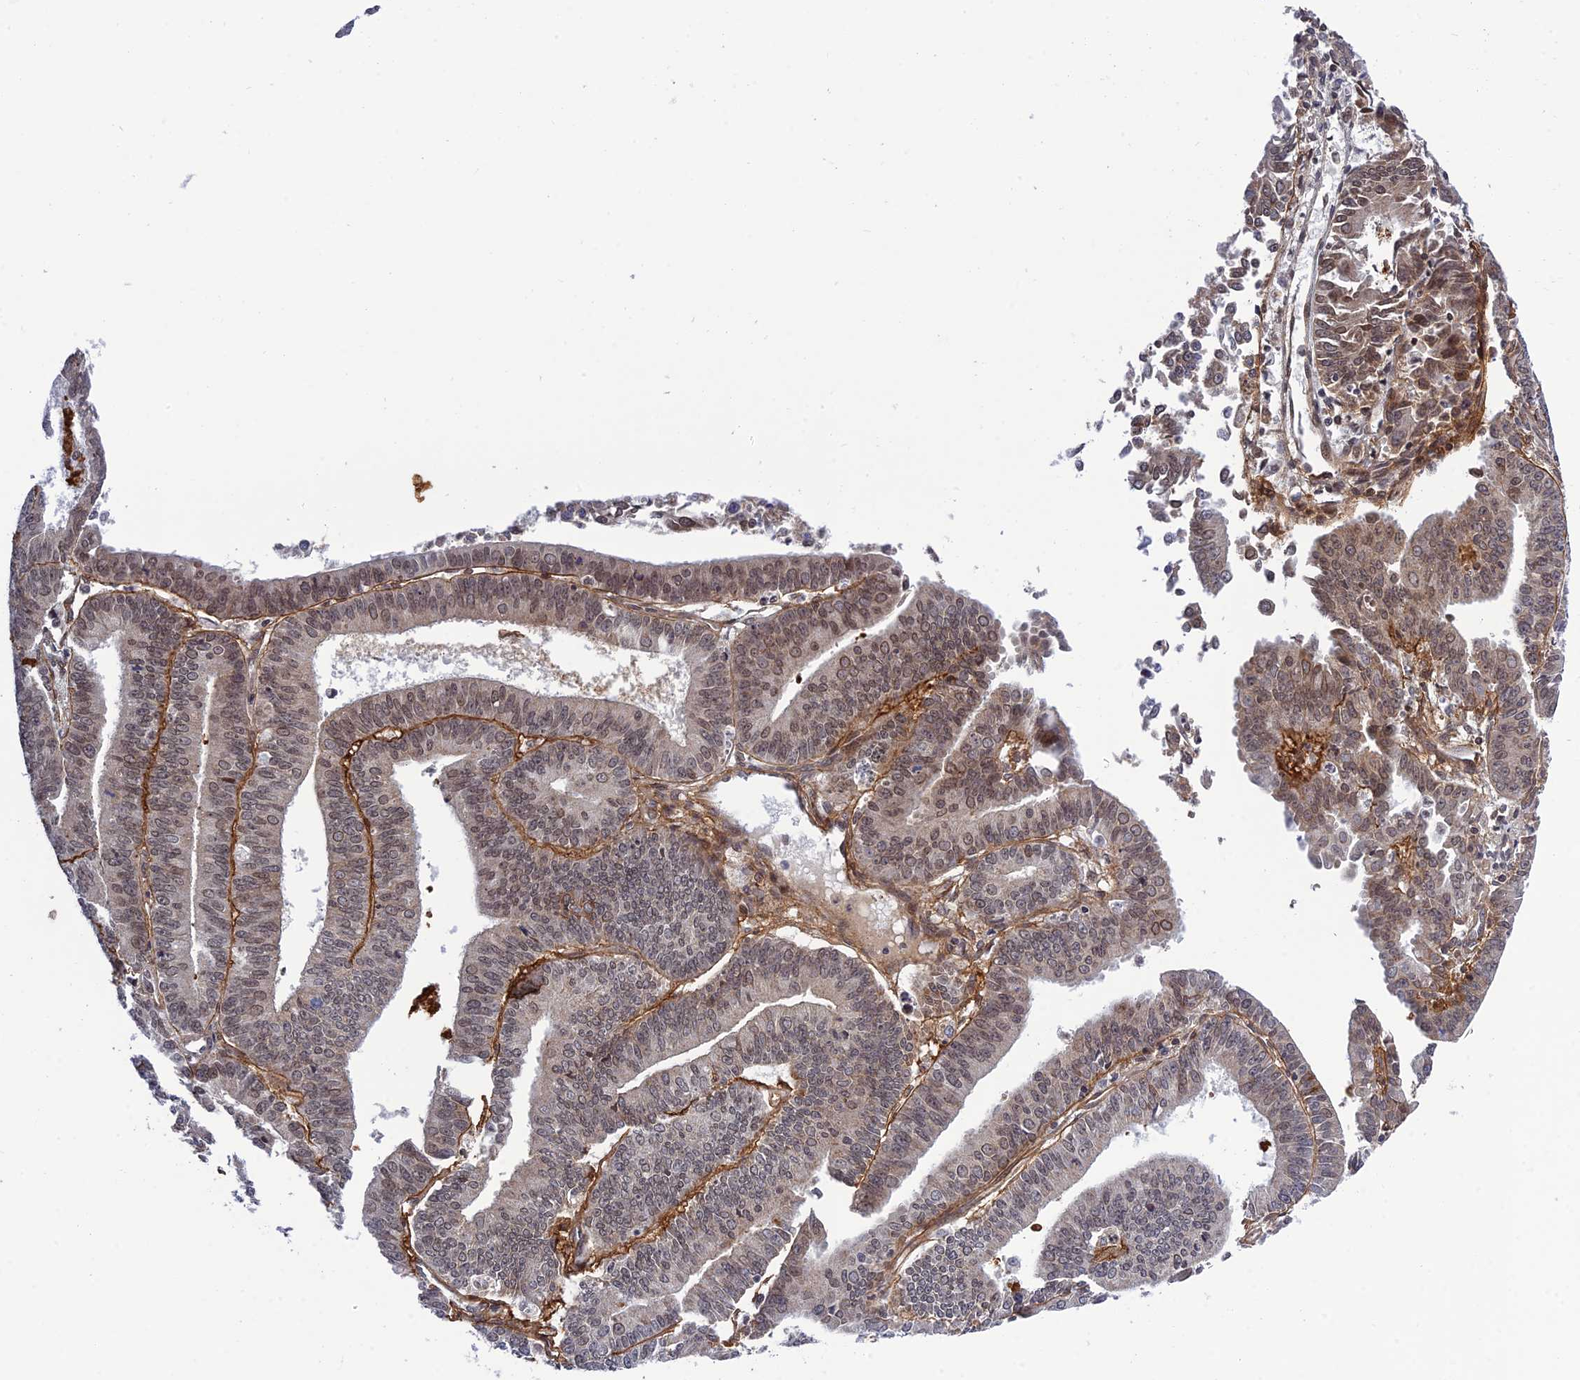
{"staining": {"intensity": "moderate", "quantity": ">75%", "location": "cytoplasmic/membranous,nuclear"}, "tissue": "endometrial cancer", "cell_type": "Tumor cells", "image_type": "cancer", "snomed": [{"axis": "morphology", "description": "Adenocarcinoma, NOS"}, {"axis": "topography", "description": "Endometrium"}], "caption": "Tumor cells demonstrate medium levels of moderate cytoplasmic/membranous and nuclear positivity in about >75% of cells in endometrial adenocarcinoma.", "gene": "REXO1", "patient": {"sex": "female", "age": 73}}